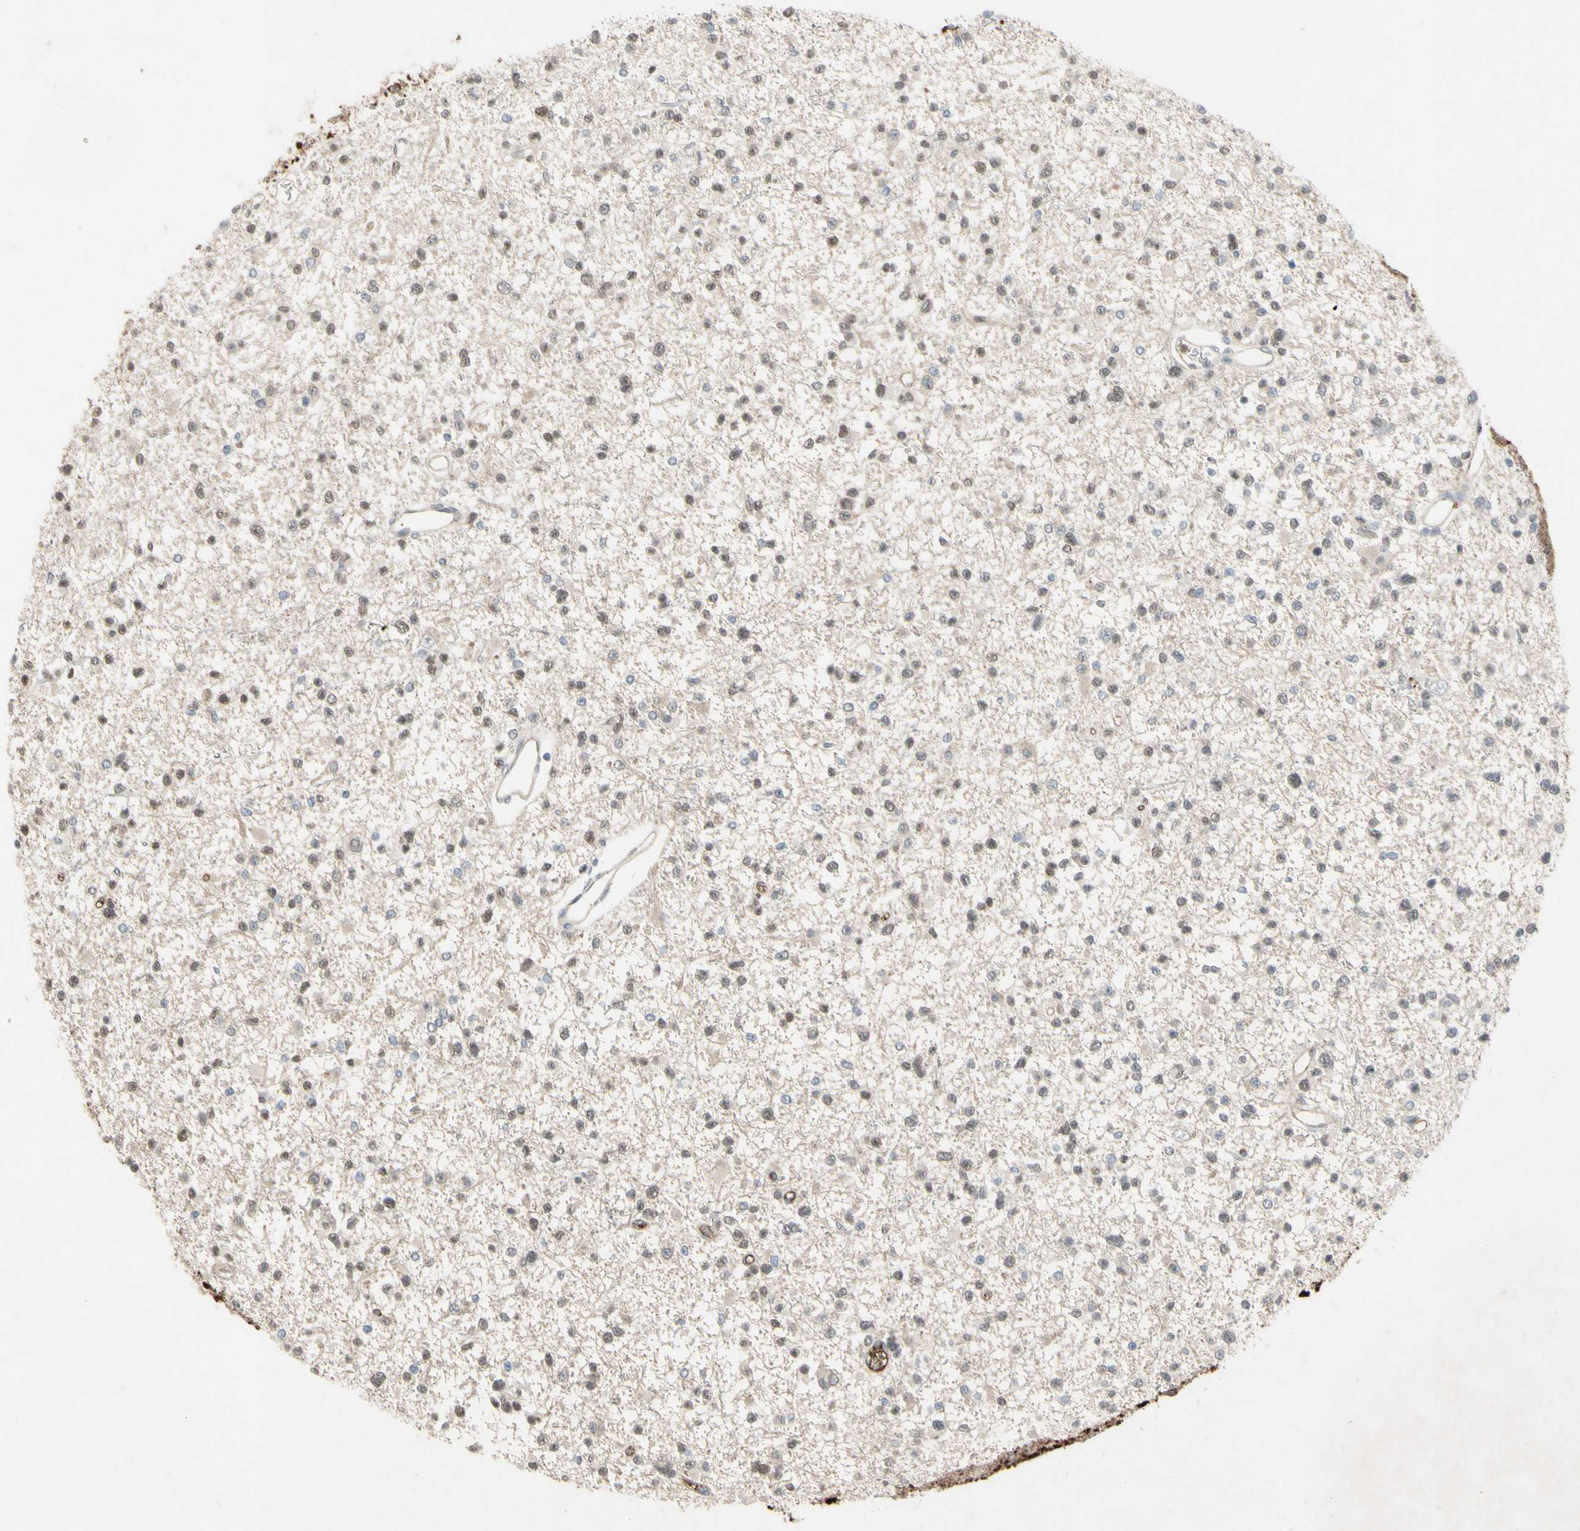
{"staining": {"intensity": "weak", "quantity": "<25%", "location": "cytoplasmic/membranous,nuclear"}, "tissue": "glioma", "cell_type": "Tumor cells", "image_type": "cancer", "snomed": [{"axis": "morphology", "description": "Glioma, malignant, Low grade"}, {"axis": "topography", "description": "Brain"}], "caption": "DAB immunohistochemical staining of human glioma shows no significant expression in tumor cells.", "gene": "TIMP2", "patient": {"sex": "female", "age": 22}}